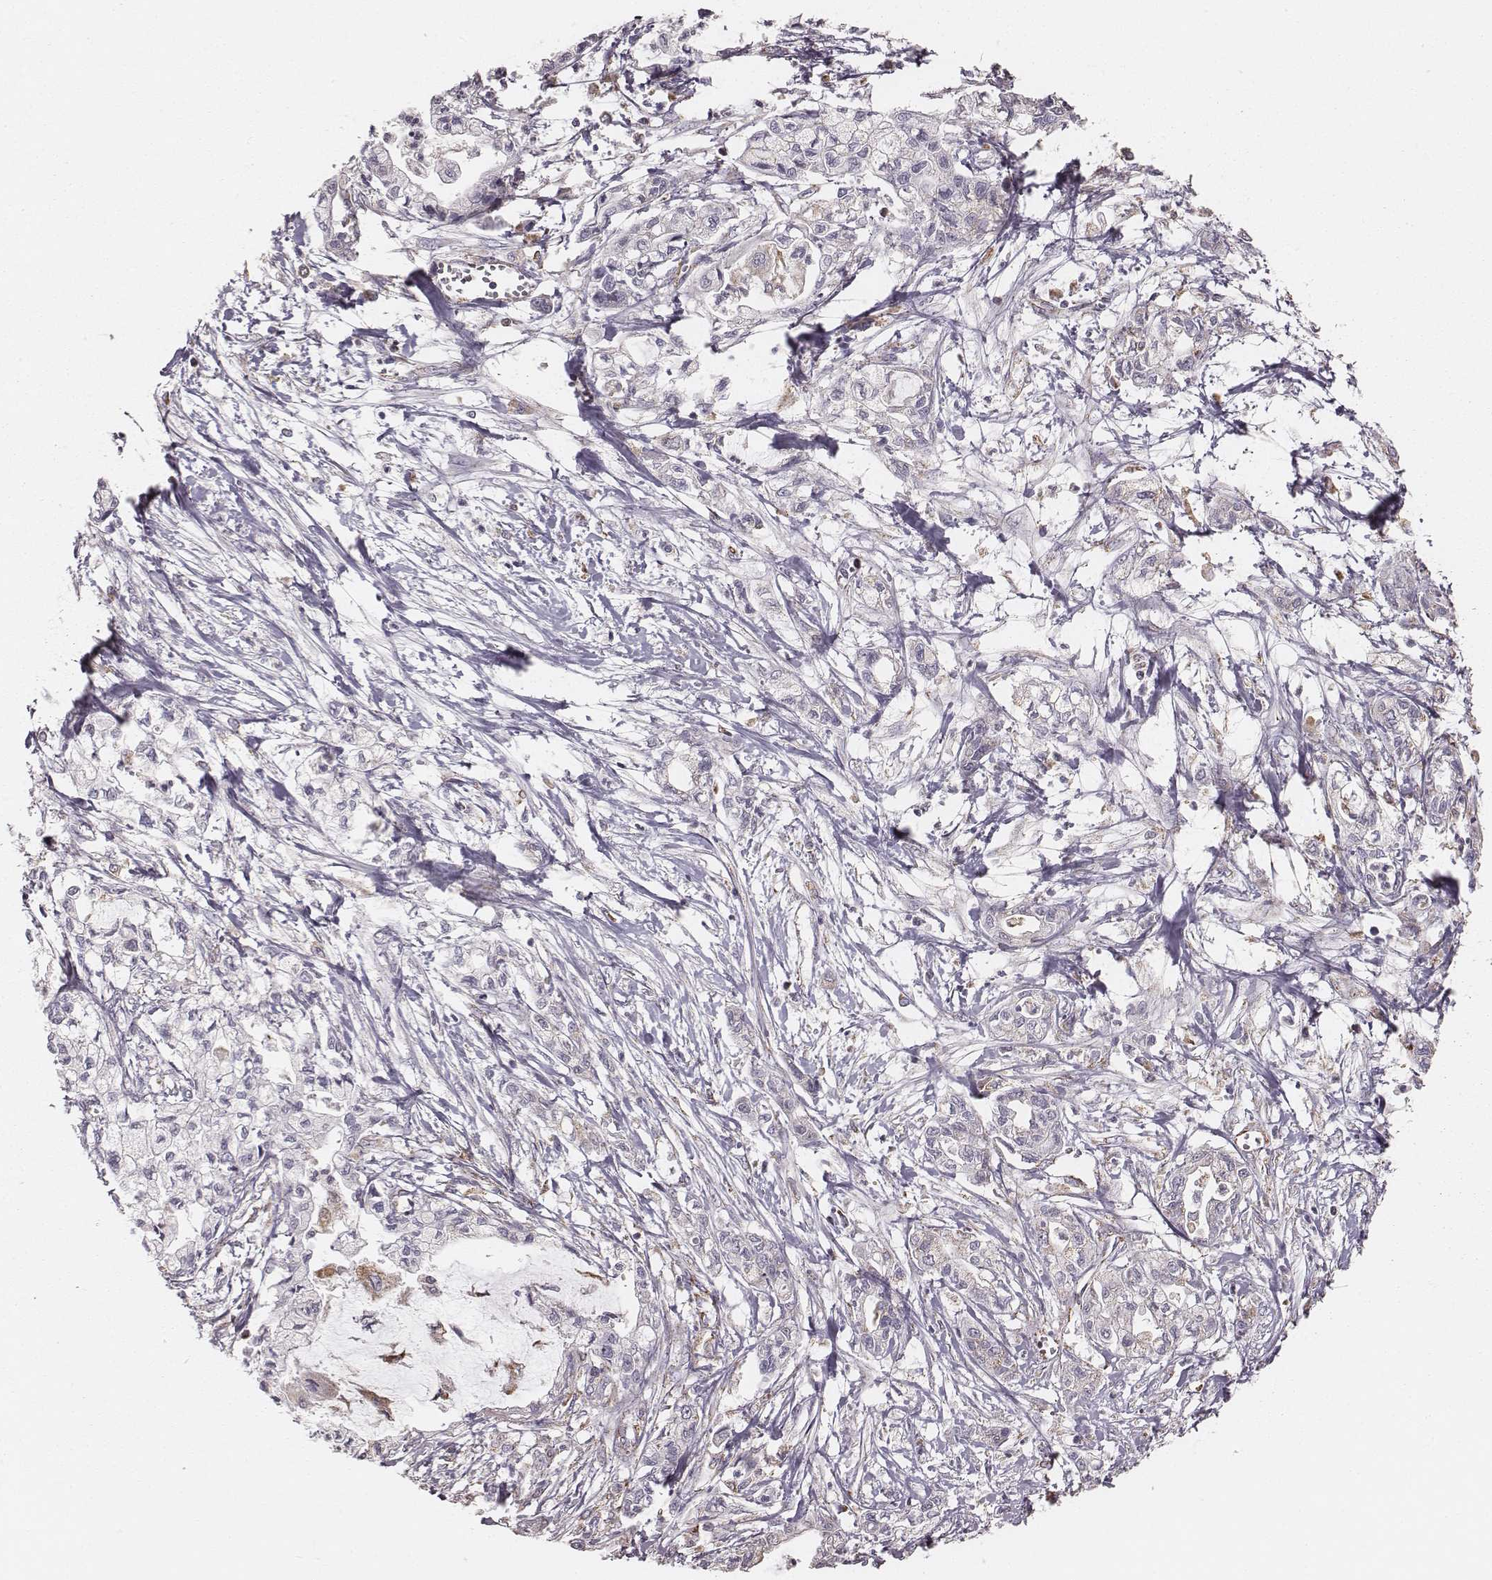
{"staining": {"intensity": "negative", "quantity": "none", "location": "none"}, "tissue": "pancreatic cancer", "cell_type": "Tumor cells", "image_type": "cancer", "snomed": [{"axis": "morphology", "description": "Adenocarcinoma, NOS"}, {"axis": "topography", "description": "Pancreas"}], "caption": "Pancreatic cancer (adenocarcinoma) was stained to show a protein in brown. There is no significant expression in tumor cells. (Brightfield microscopy of DAB IHC at high magnification).", "gene": "TUFM", "patient": {"sex": "male", "age": 54}}